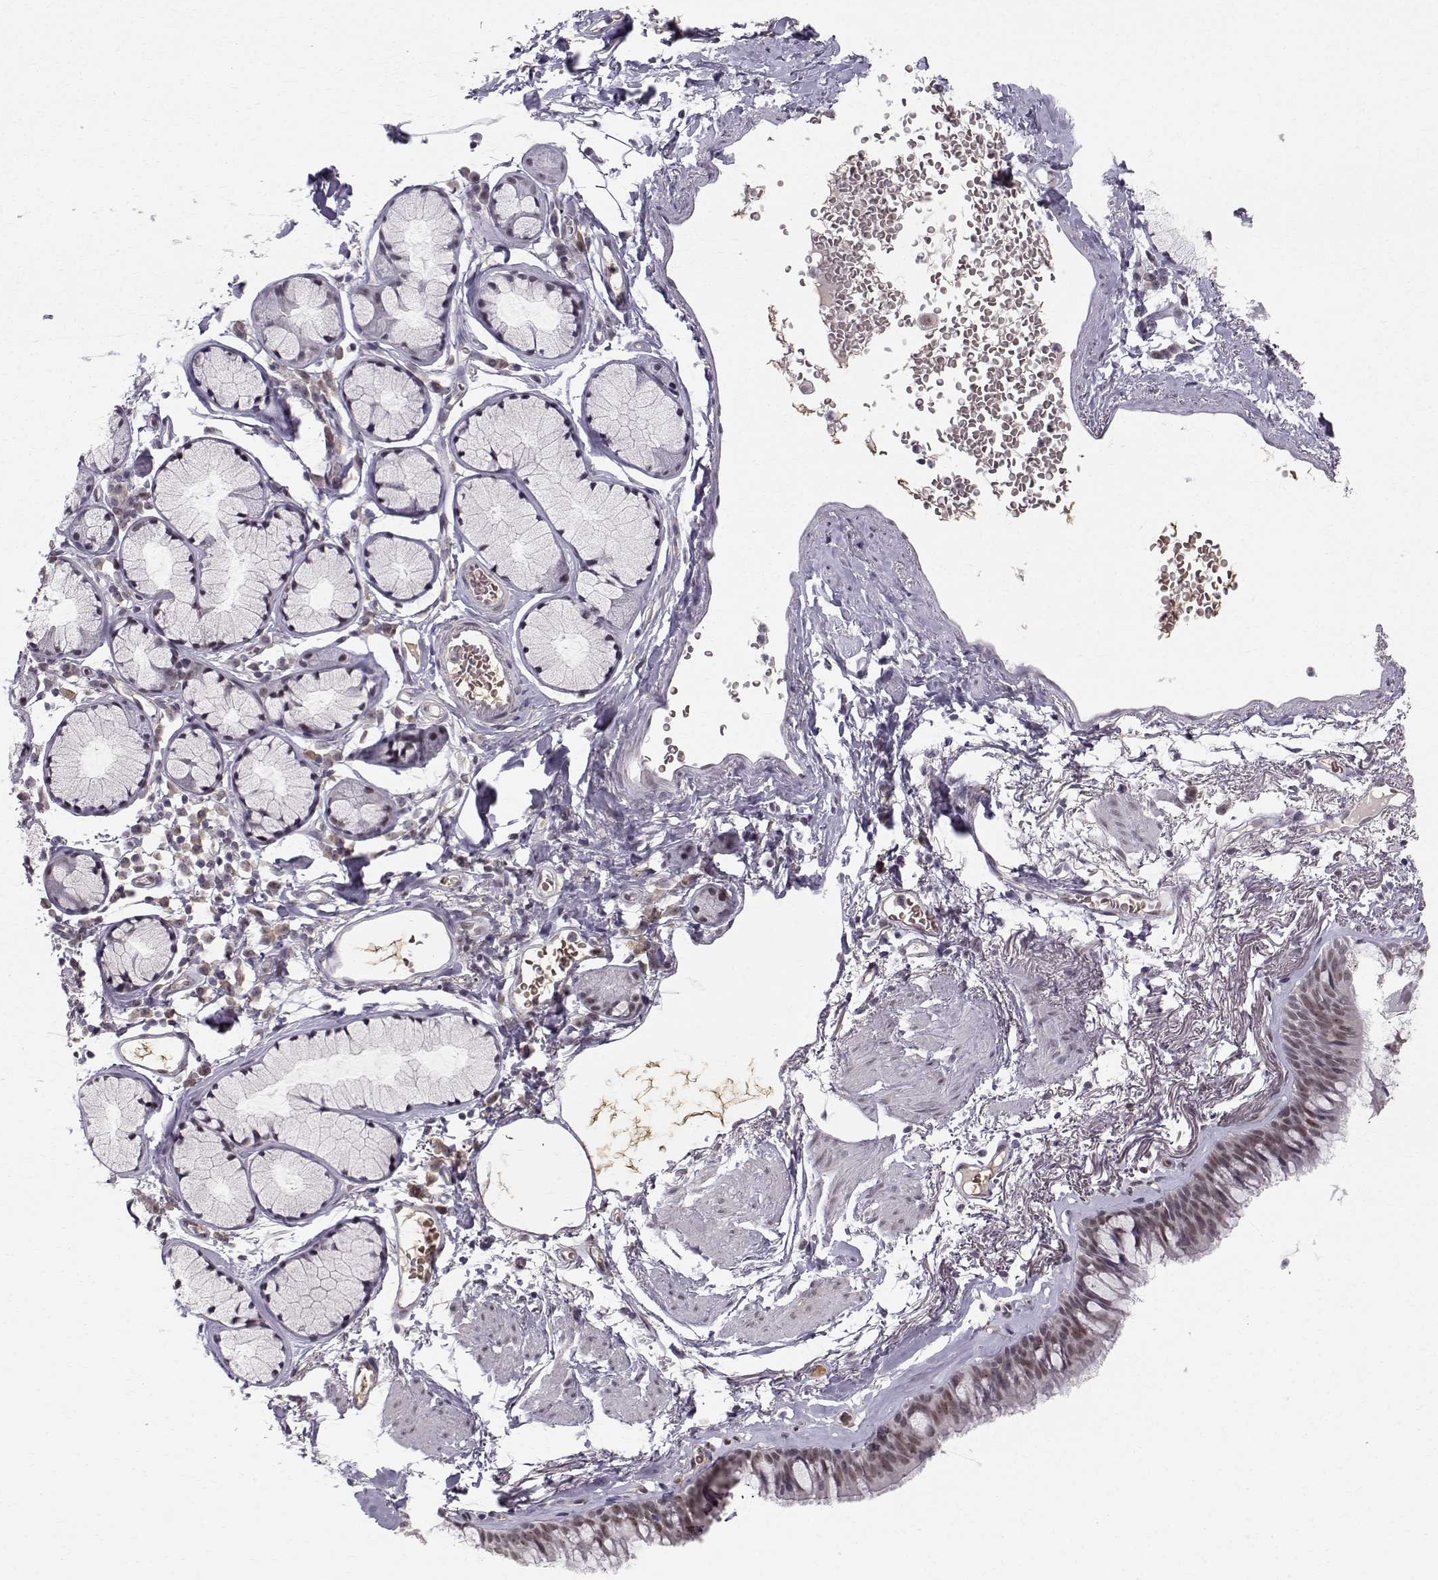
{"staining": {"intensity": "moderate", "quantity": "25%-75%", "location": "nuclear"}, "tissue": "bronchus", "cell_type": "Respiratory epithelial cells", "image_type": "normal", "snomed": [{"axis": "morphology", "description": "Normal tissue, NOS"}, {"axis": "morphology", "description": "Squamous cell carcinoma, NOS"}, {"axis": "topography", "description": "Cartilage tissue"}, {"axis": "topography", "description": "Bronchus"}], "caption": "Respiratory epithelial cells display moderate nuclear staining in about 25%-75% of cells in unremarkable bronchus.", "gene": "RPP38", "patient": {"sex": "male", "age": 72}}